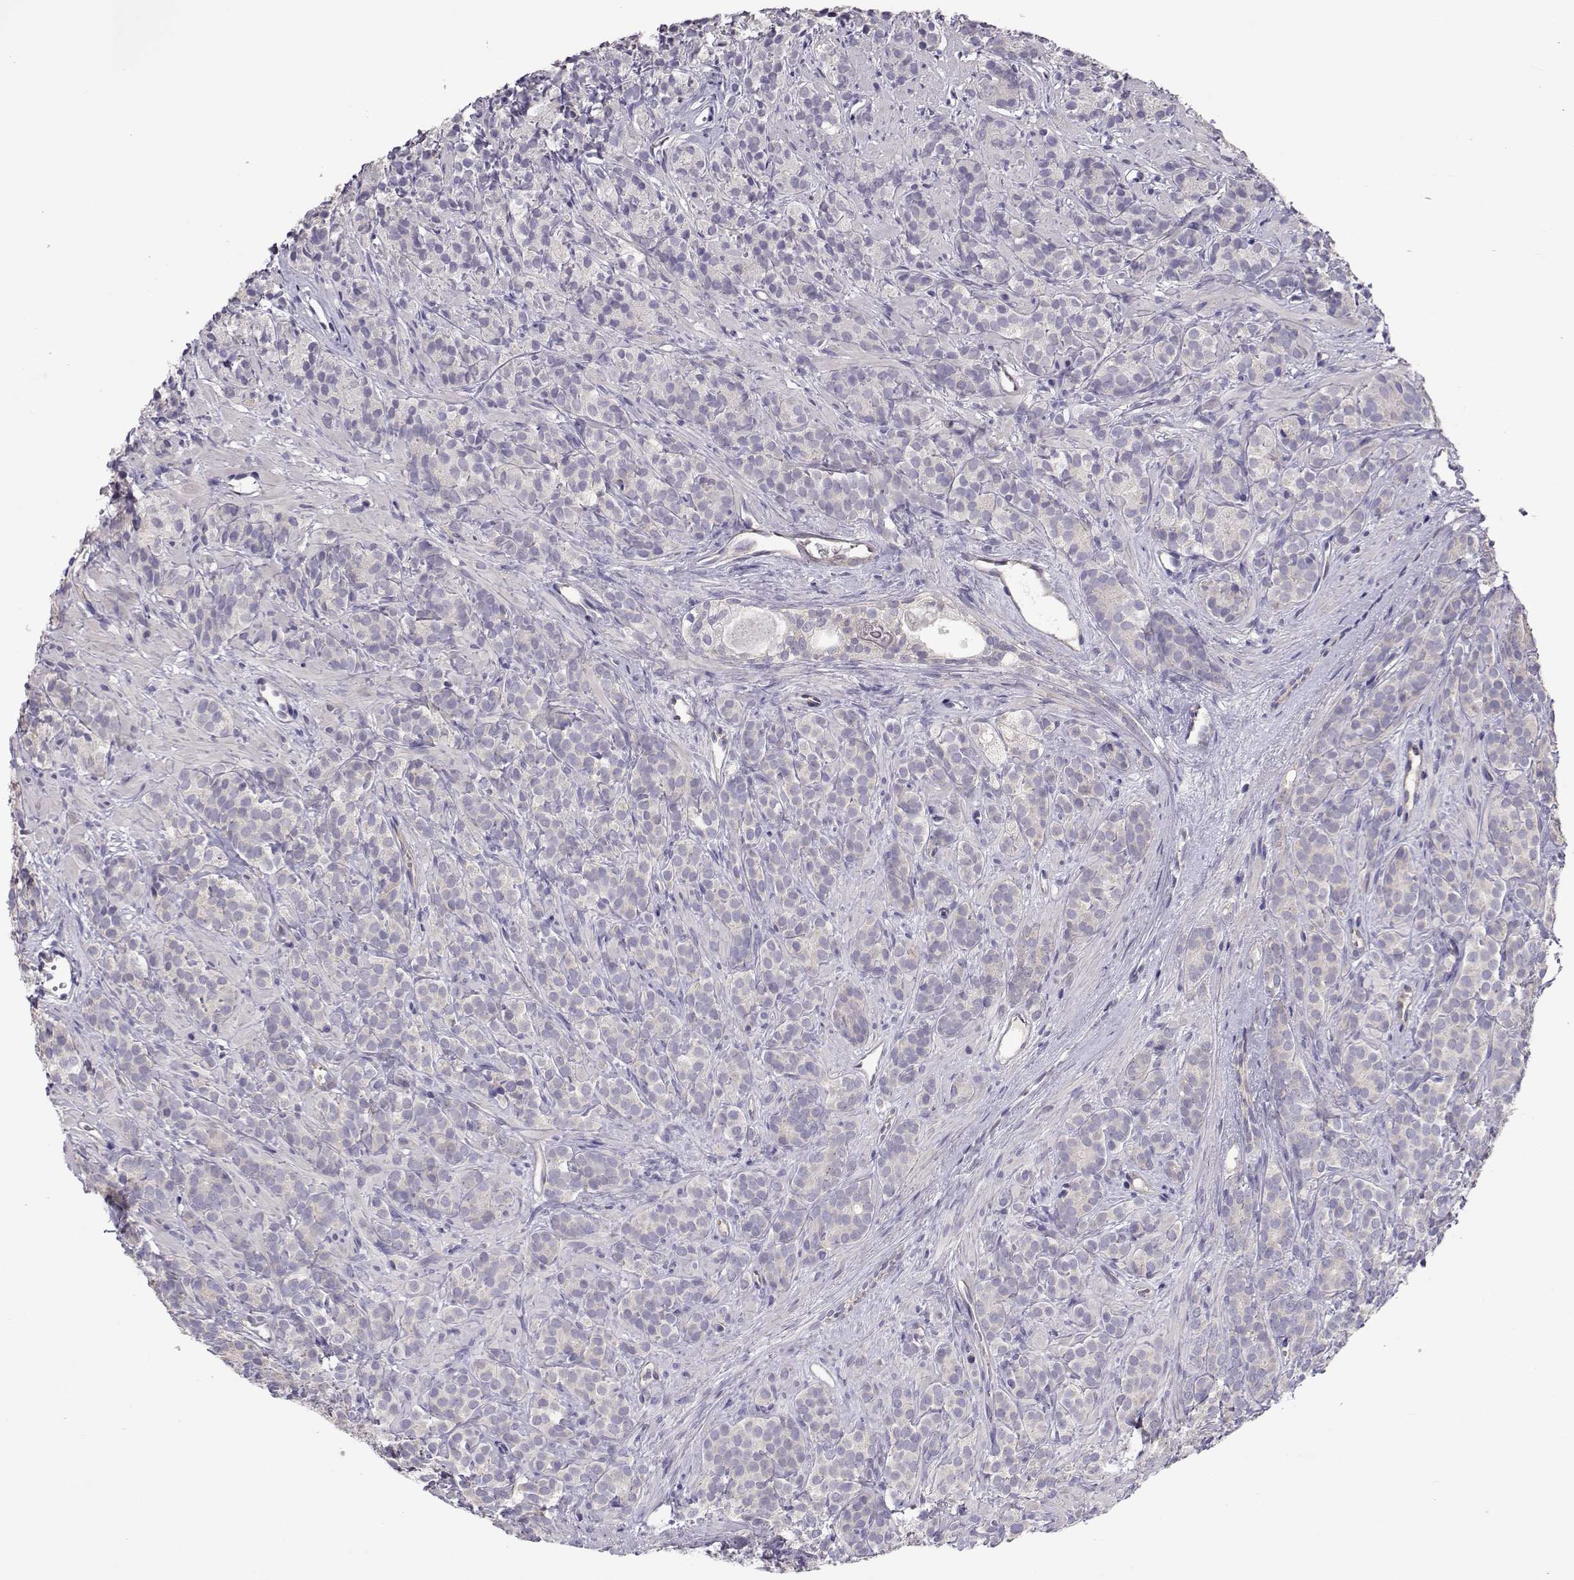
{"staining": {"intensity": "negative", "quantity": "none", "location": "none"}, "tissue": "prostate cancer", "cell_type": "Tumor cells", "image_type": "cancer", "snomed": [{"axis": "morphology", "description": "Adenocarcinoma, High grade"}, {"axis": "topography", "description": "Prostate"}], "caption": "The immunohistochemistry (IHC) histopathology image has no significant positivity in tumor cells of prostate cancer (adenocarcinoma (high-grade)) tissue.", "gene": "NCAM2", "patient": {"sex": "male", "age": 84}}